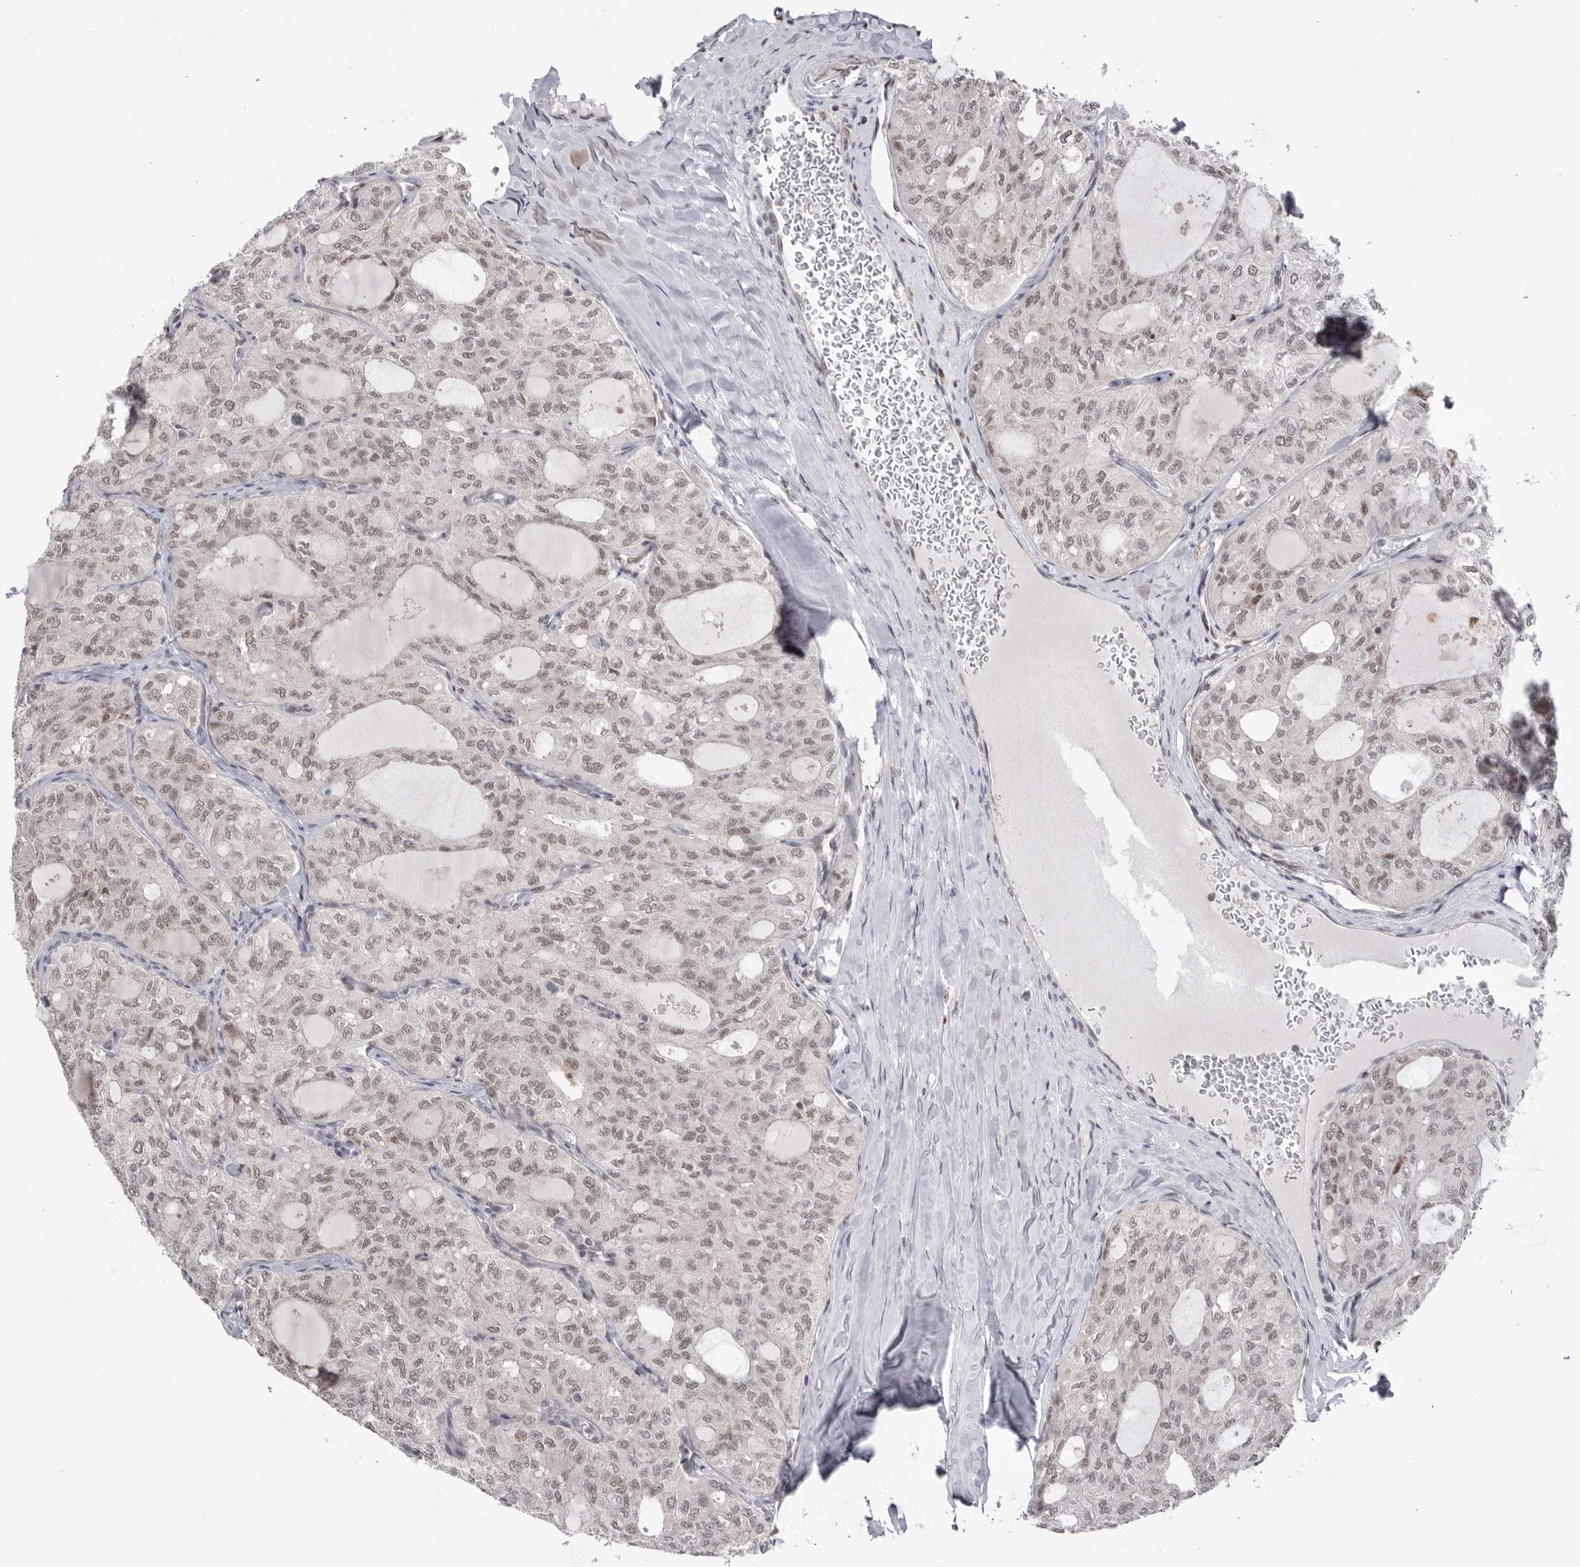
{"staining": {"intensity": "weak", "quantity": "25%-75%", "location": "nuclear"}, "tissue": "thyroid cancer", "cell_type": "Tumor cells", "image_type": "cancer", "snomed": [{"axis": "morphology", "description": "Follicular adenoma carcinoma, NOS"}, {"axis": "topography", "description": "Thyroid gland"}], "caption": "Follicular adenoma carcinoma (thyroid) stained with a protein marker exhibits weak staining in tumor cells.", "gene": "BCLAF3", "patient": {"sex": "male", "age": 75}}